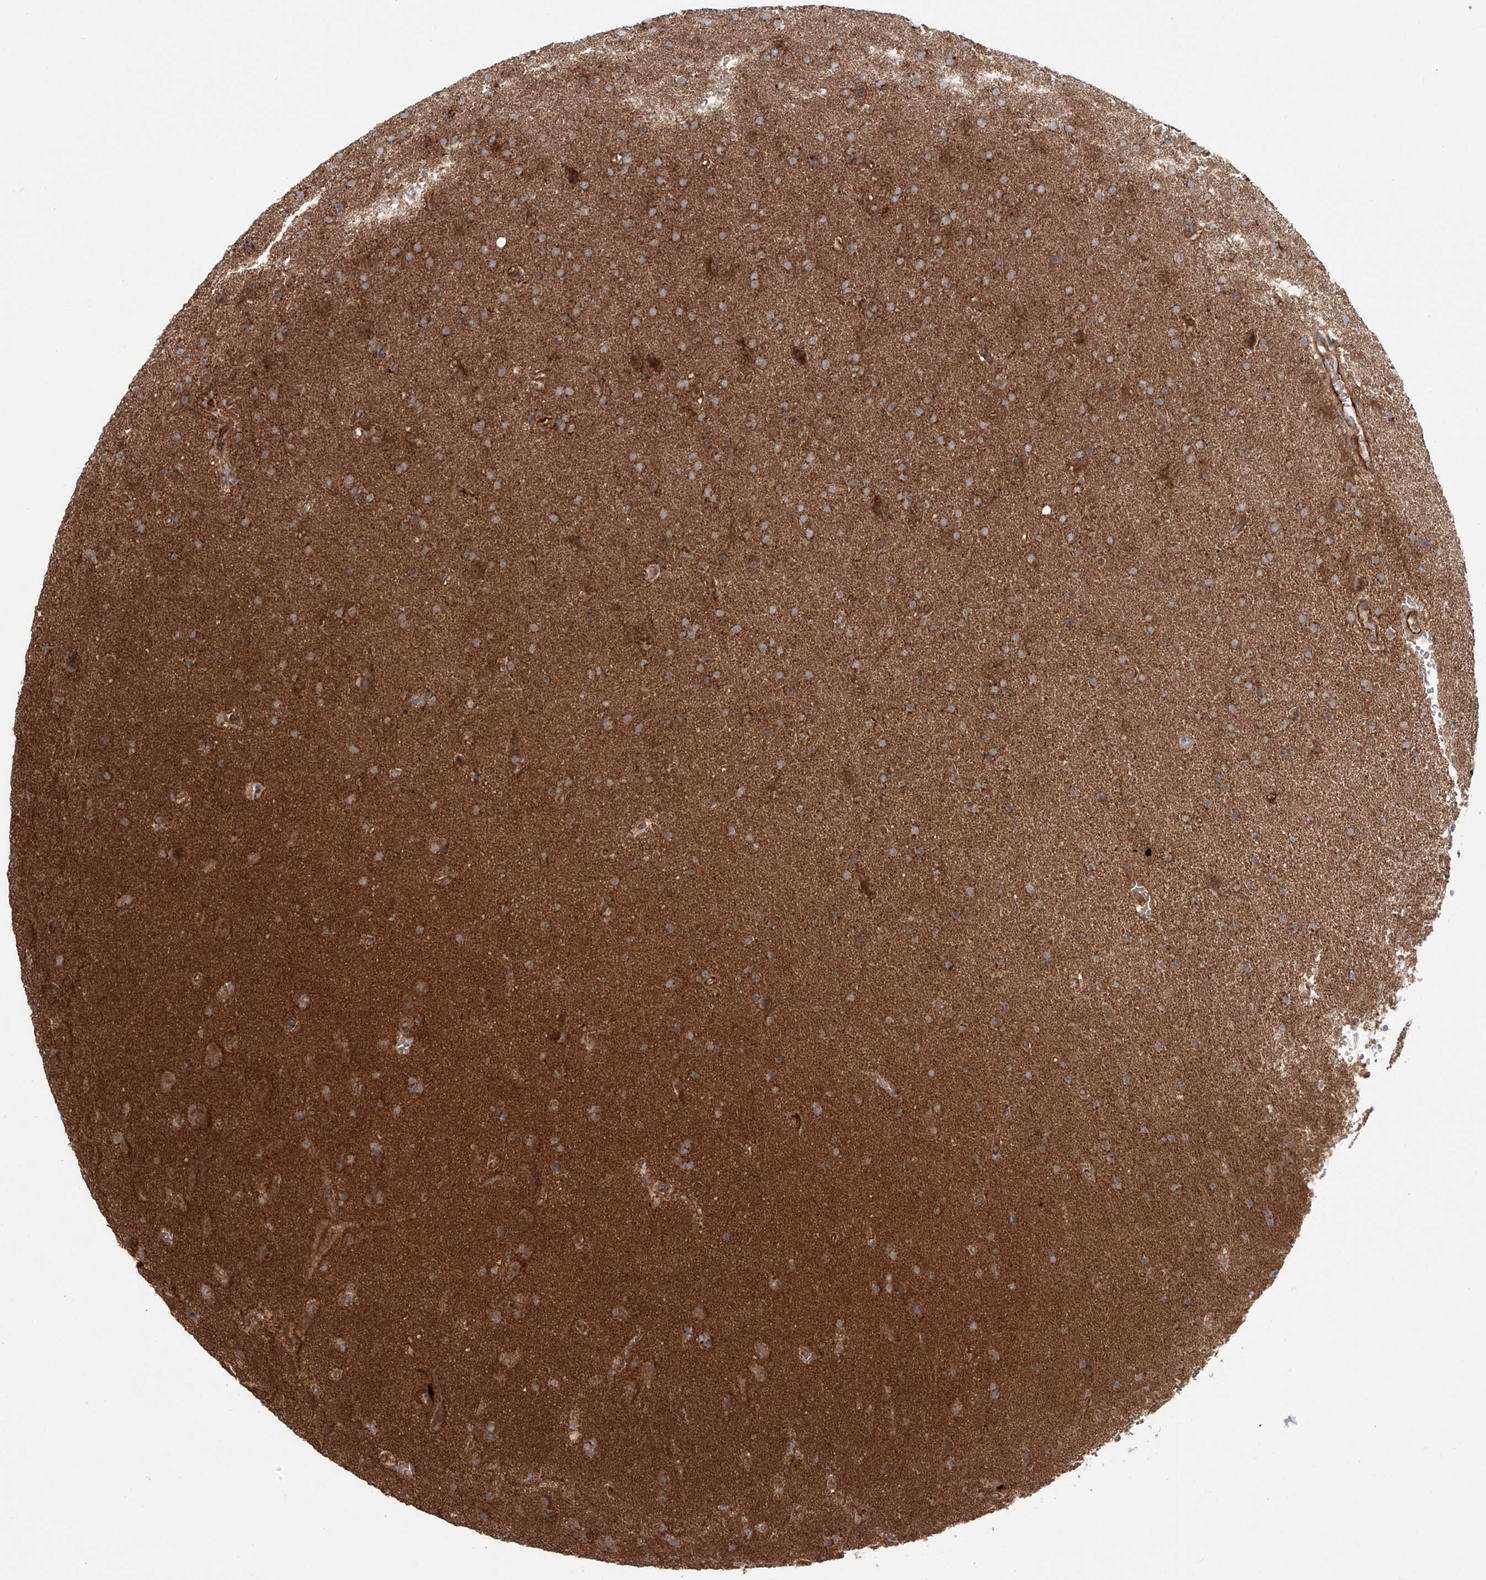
{"staining": {"intensity": "moderate", "quantity": ">75%", "location": "cytoplasmic/membranous"}, "tissue": "glioma", "cell_type": "Tumor cells", "image_type": "cancer", "snomed": [{"axis": "morphology", "description": "Glioma, malignant, High grade"}, {"axis": "topography", "description": "Brain"}], "caption": "Moderate cytoplasmic/membranous protein positivity is seen in approximately >75% of tumor cells in glioma. (DAB (3,3'-diaminobenzidine) IHC with brightfield microscopy, high magnification).", "gene": "YKT6", "patient": {"sex": "male", "age": 72}}